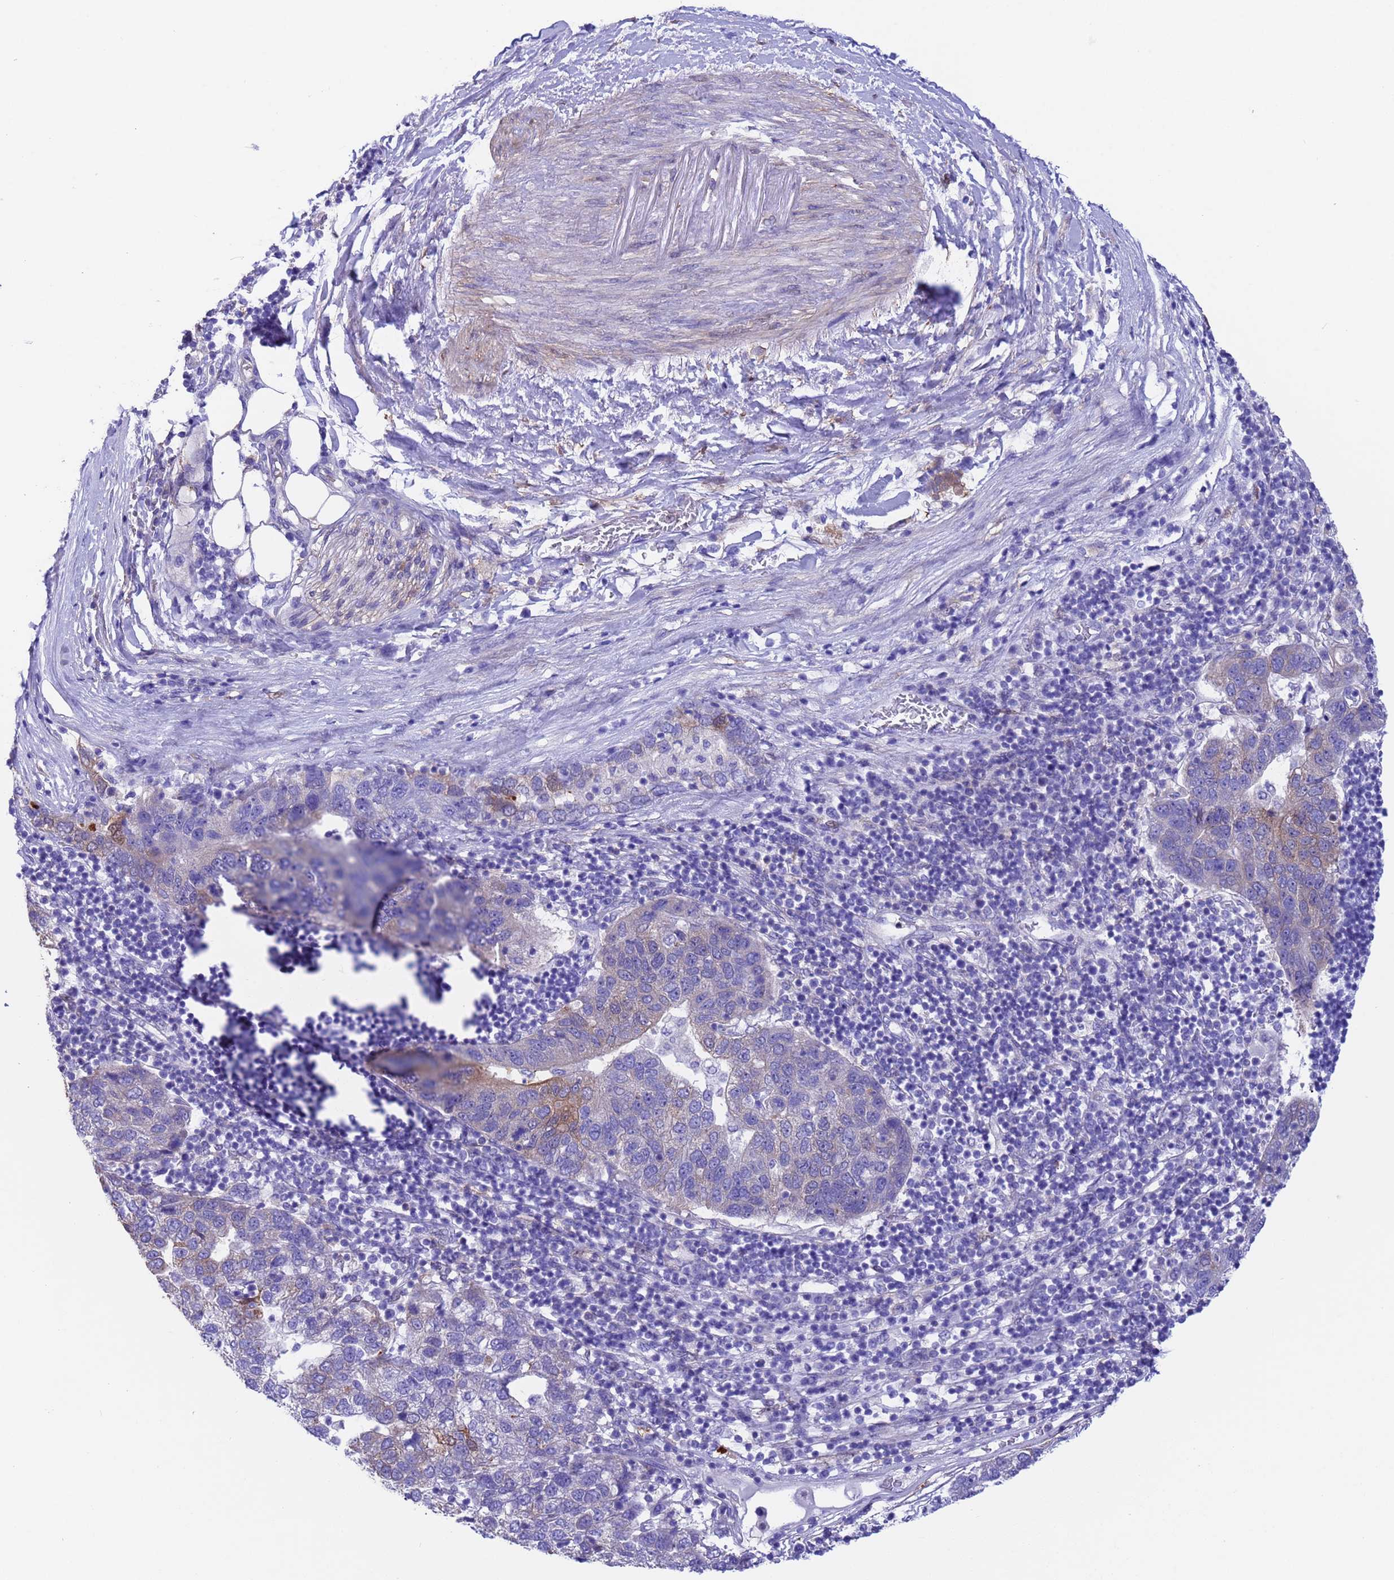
{"staining": {"intensity": "weak", "quantity": "<25%", "location": "cytoplasmic/membranous"}, "tissue": "pancreatic cancer", "cell_type": "Tumor cells", "image_type": "cancer", "snomed": [{"axis": "morphology", "description": "Adenocarcinoma, NOS"}, {"axis": "topography", "description": "Pancreas"}], "caption": "Pancreatic adenocarcinoma was stained to show a protein in brown. There is no significant positivity in tumor cells.", "gene": "C6orf47", "patient": {"sex": "female", "age": 61}}